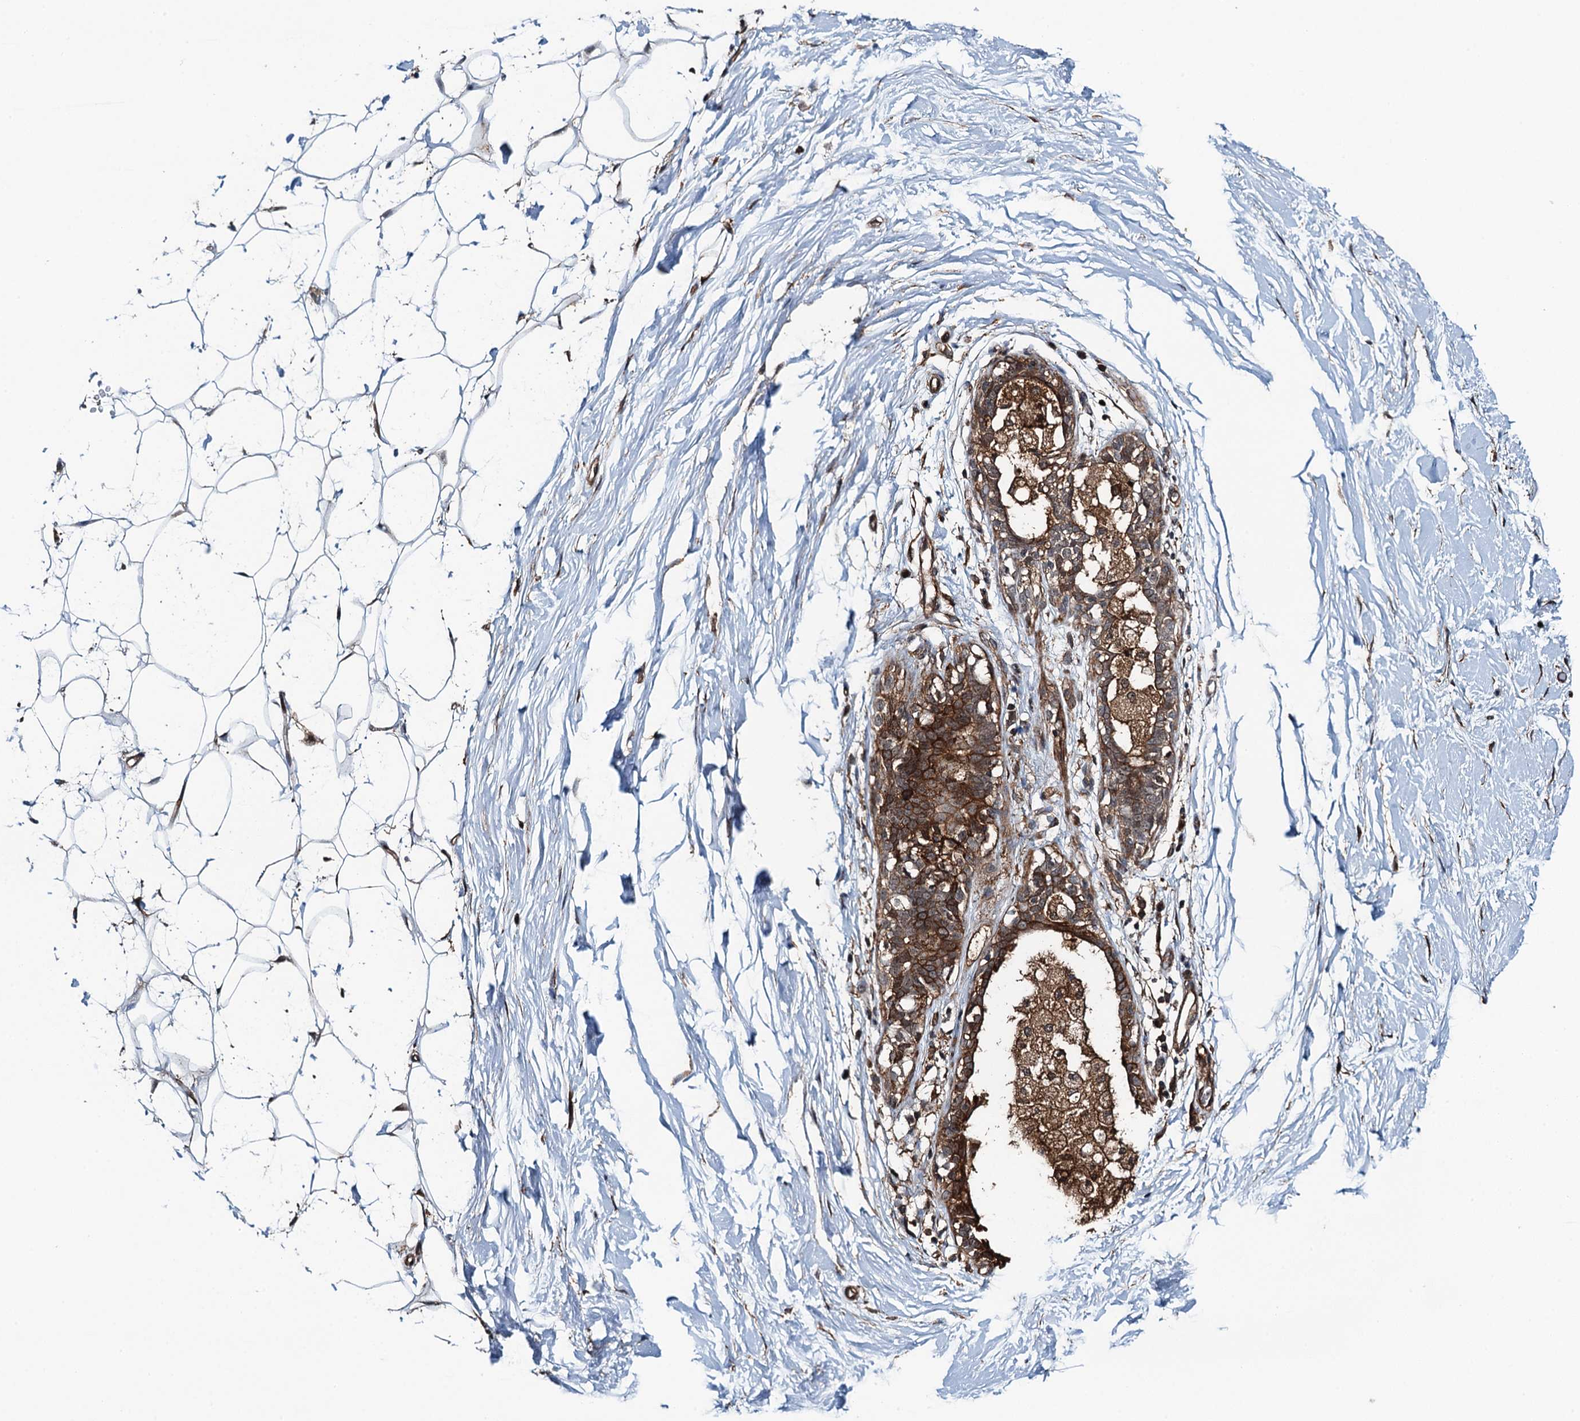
{"staining": {"intensity": "strong", "quantity": ">75%", "location": "cytoplasmic/membranous"}, "tissue": "adipose tissue", "cell_type": "Adipocytes", "image_type": "normal", "snomed": [{"axis": "morphology", "description": "Normal tissue, NOS"}, {"axis": "topography", "description": "Breast"}], "caption": "Immunohistochemical staining of unremarkable adipose tissue demonstrates high levels of strong cytoplasmic/membranous expression in about >75% of adipocytes. The staining was performed using DAB (3,3'-diaminobenzidine) to visualize the protein expression in brown, while the nuclei were stained in blue with hematoxylin (Magnification: 20x).", "gene": "WHAMM", "patient": {"sex": "female", "age": 26}}